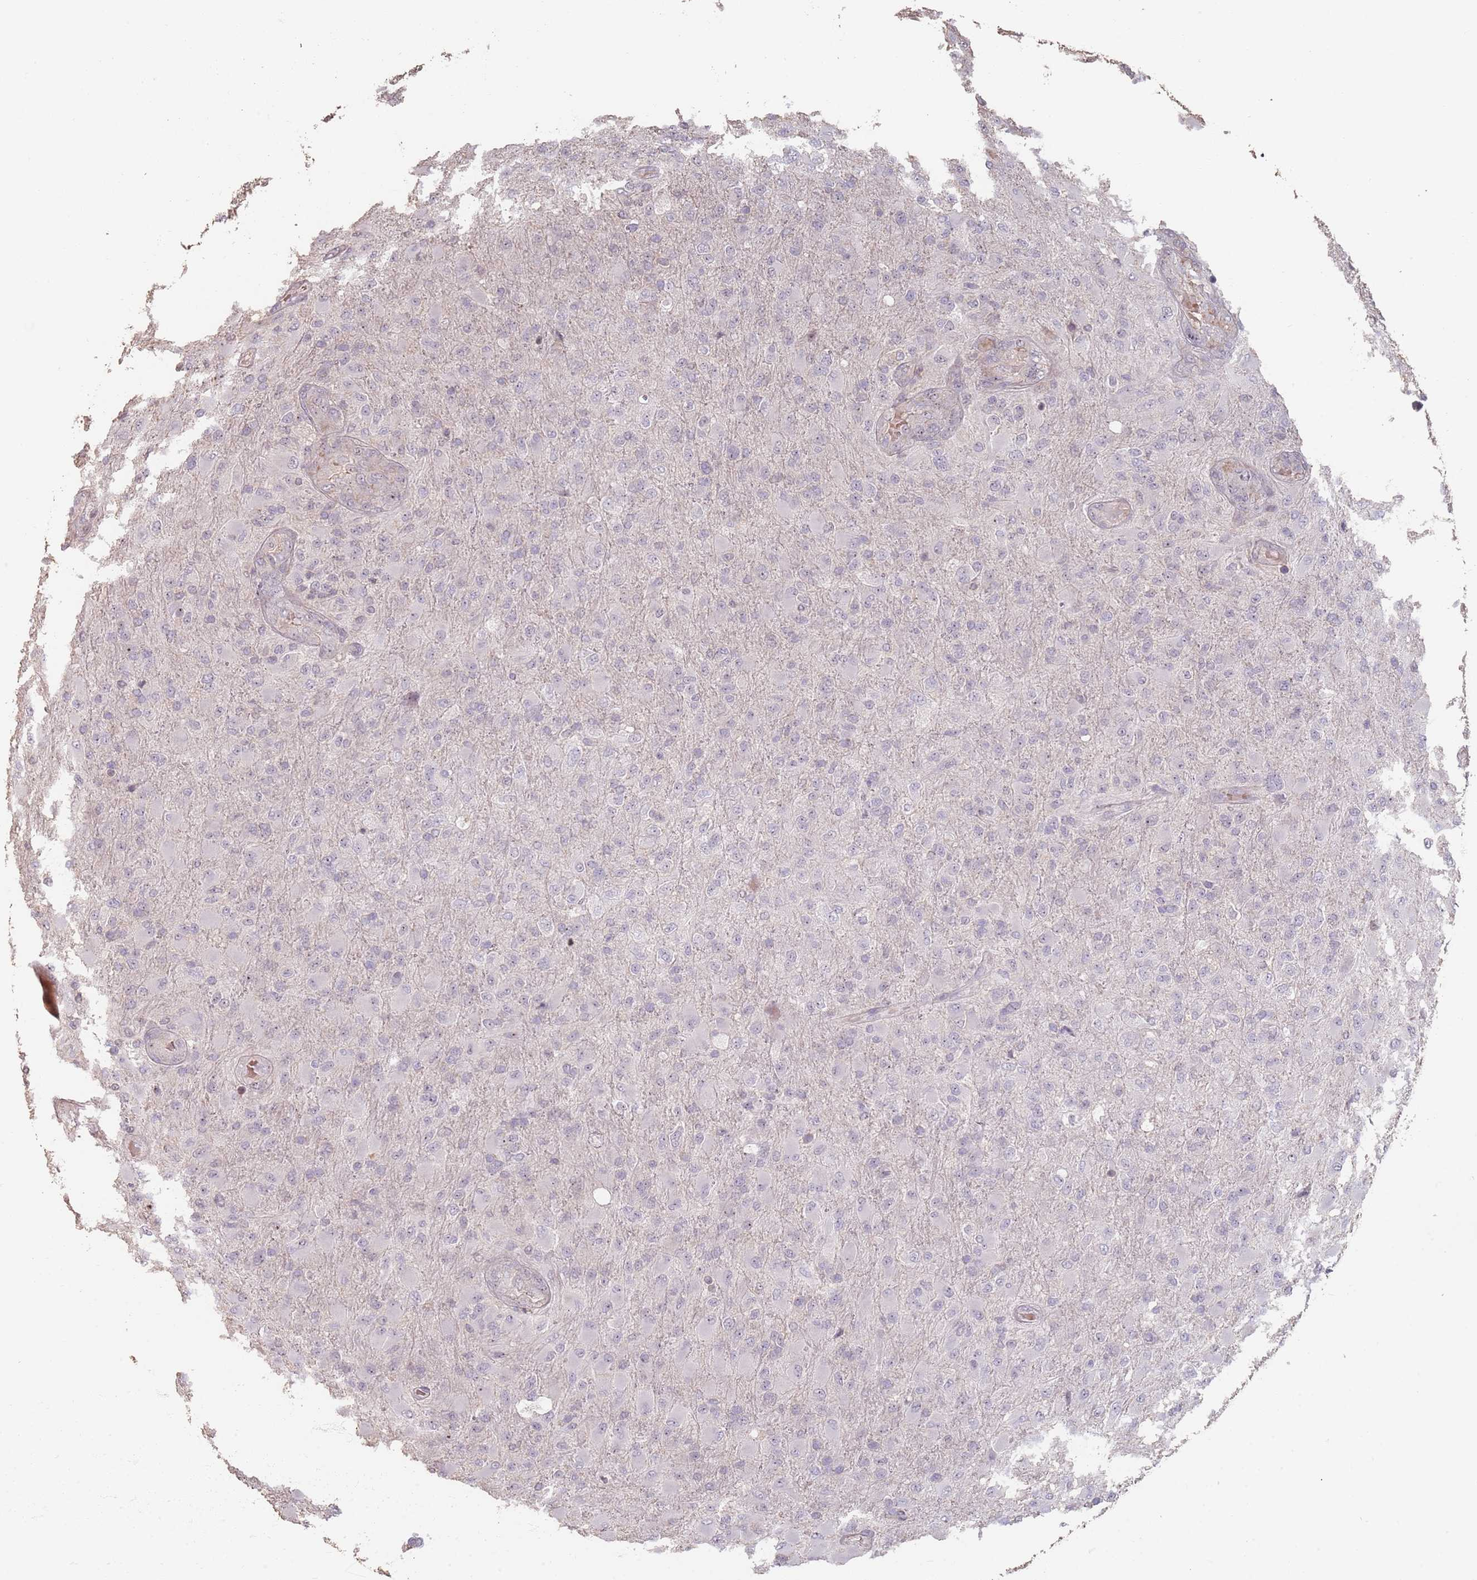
{"staining": {"intensity": "negative", "quantity": "none", "location": "none"}, "tissue": "glioma", "cell_type": "Tumor cells", "image_type": "cancer", "snomed": [{"axis": "morphology", "description": "Glioma, malignant, Low grade"}, {"axis": "topography", "description": "Brain"}], "caption": "An immunohistochemistry (IHC) photomicrograph of glioma is shown. There is no staining in tumor cells of glioma.", "gene": "ADTRP", "patient": {"sex": "male", "age": 65}}